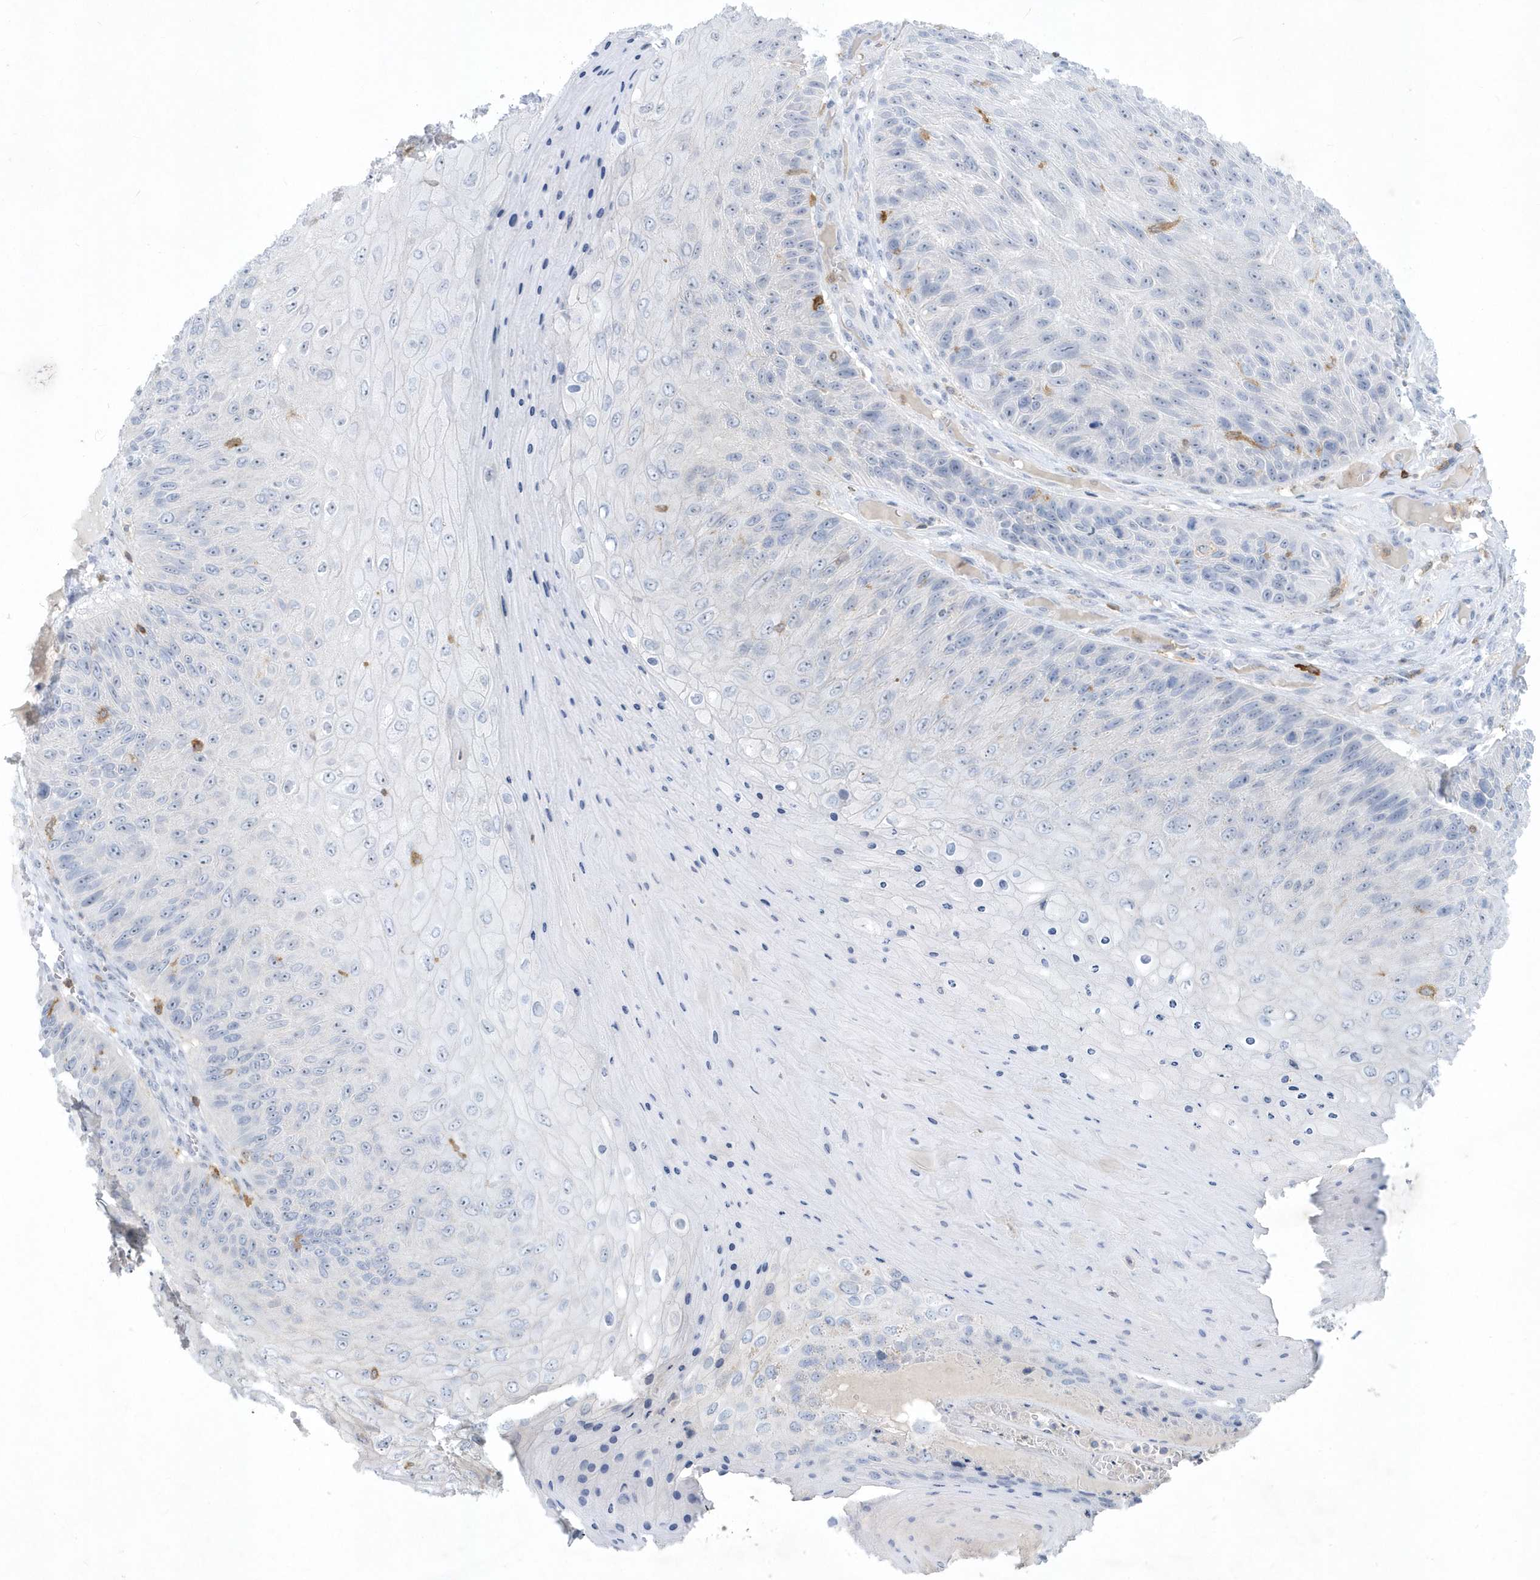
{"staining": {"intensity": "negative", "quantity": "none", "location": "none"}, "tissue": "skin cancer", "cell_type": "Tumor cells", "image_type": "cancer", "snomed": [{"axis": "morphology", "description": "Squamous cell carcinoma, NOS"}, {"axis": "topography", "description": "Skin"}], "caption": "A high-resolution histopathology image shows IHC staining of skin squamous cell carcinoma, which exhibits no significant positivity in tumor cells. The staining was performed using DAB (3,3'-diaminobenzidine) to visualize the protein expression in brown, while the nuclei were stained in blue with hematoxylin (Magnification: 20x).", "gene": "PSD4", "patient": {"sex": "female", "age": 88}}